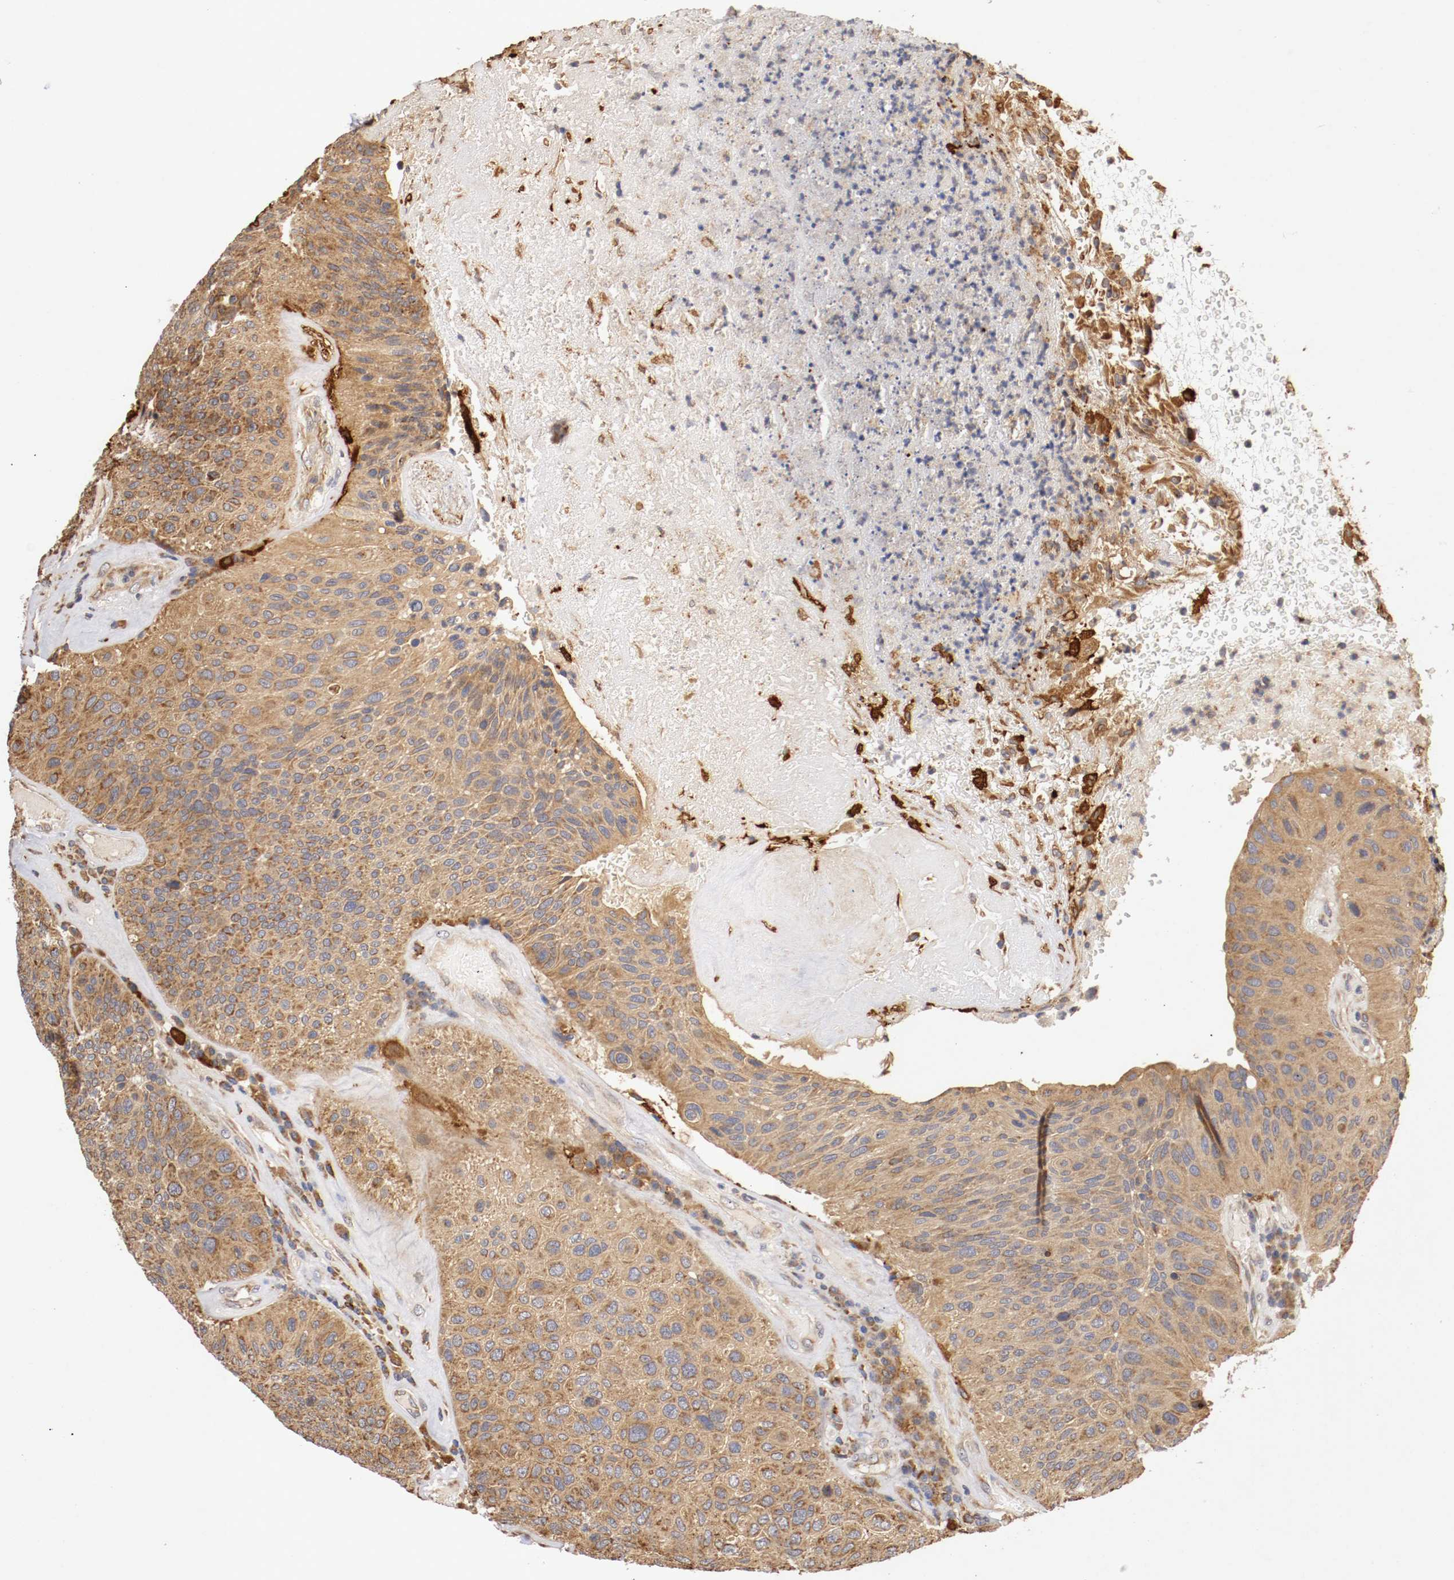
{"staining": {"intensity": "moderate", "quantity": ">75%", "location": "cytoplasmic/membranous"}, "tissue": "urothelial cancer", "cell_type": "Tumor cells", "image_type": "cancer", "snomed": [{"axis": "morphology", "description": "Urothelial carcinoma, High grade"}, {"axis": "topography", "description": "Urinary bladder"}], "caption": "A brown stain labels moderate cytoplasmic/membranous staining of a protein in human urothelial cancer tumor cells.", "gene": "VEZT", "patient": {"sex": "male", "age": 66}}